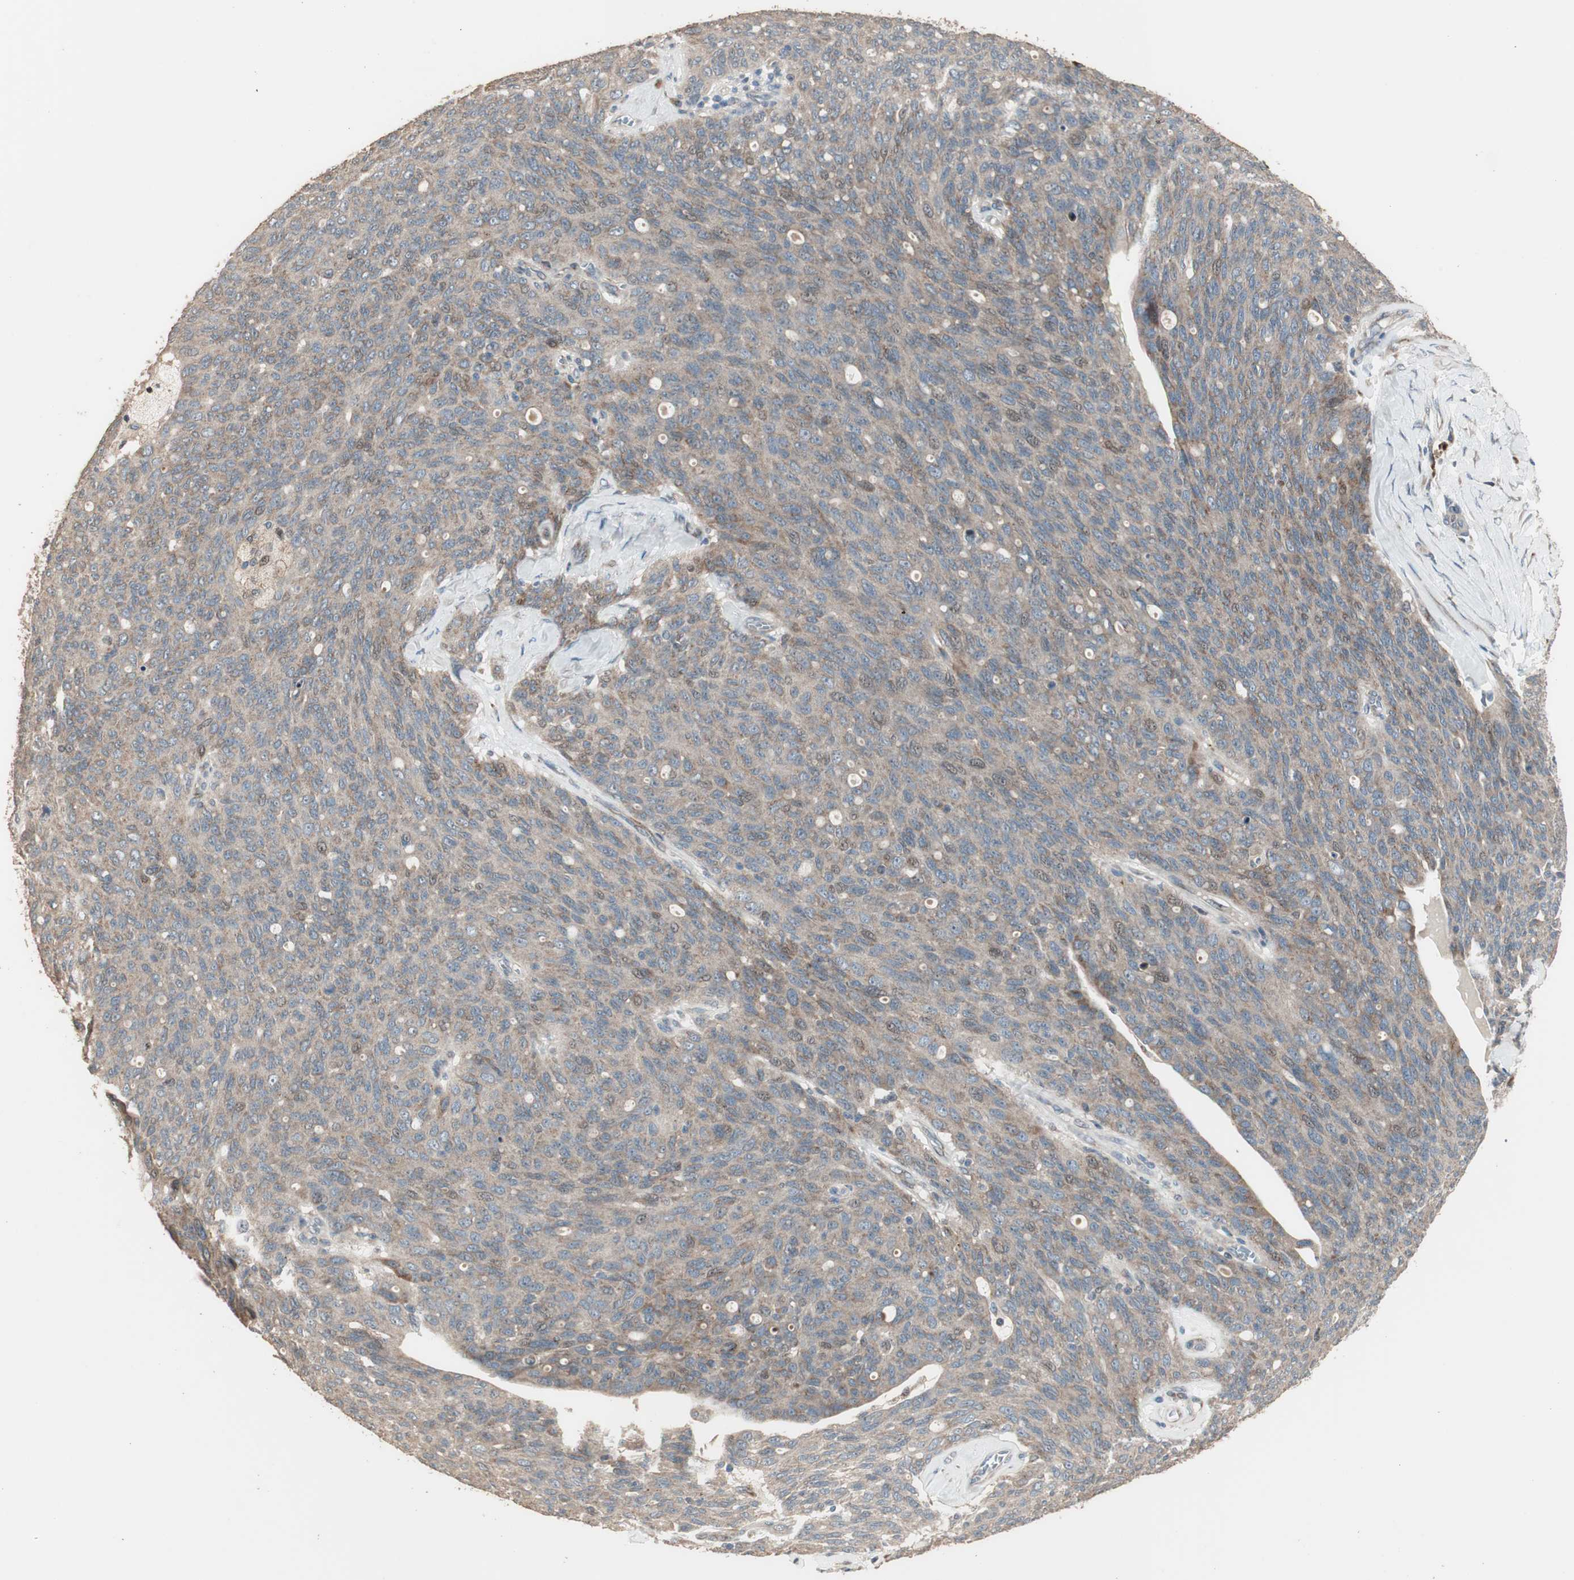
{"staining": {"intensity": "moderate", "quantity": ">75%", "location": "cytoplasmic/membranous"}, "tissue": "ovarian cancer", "cell_type": "Tumor cells", "image_type": "cancer", "snomed": [{"axis": "morphology", "description": "Carcinoma, endometroid"}, {"axis": "topography", "description": "Ovary"}], "caption": "The photomicrograph displays staining of endometroid carcinoma (ovarian), revealing moderate cytoplasmic/membranous protein positivity (brown color) within tumor cells. Nuclei are stained in blue.", "gene": "RARRES1", "patient": {"sex": "female", "age": 60}}